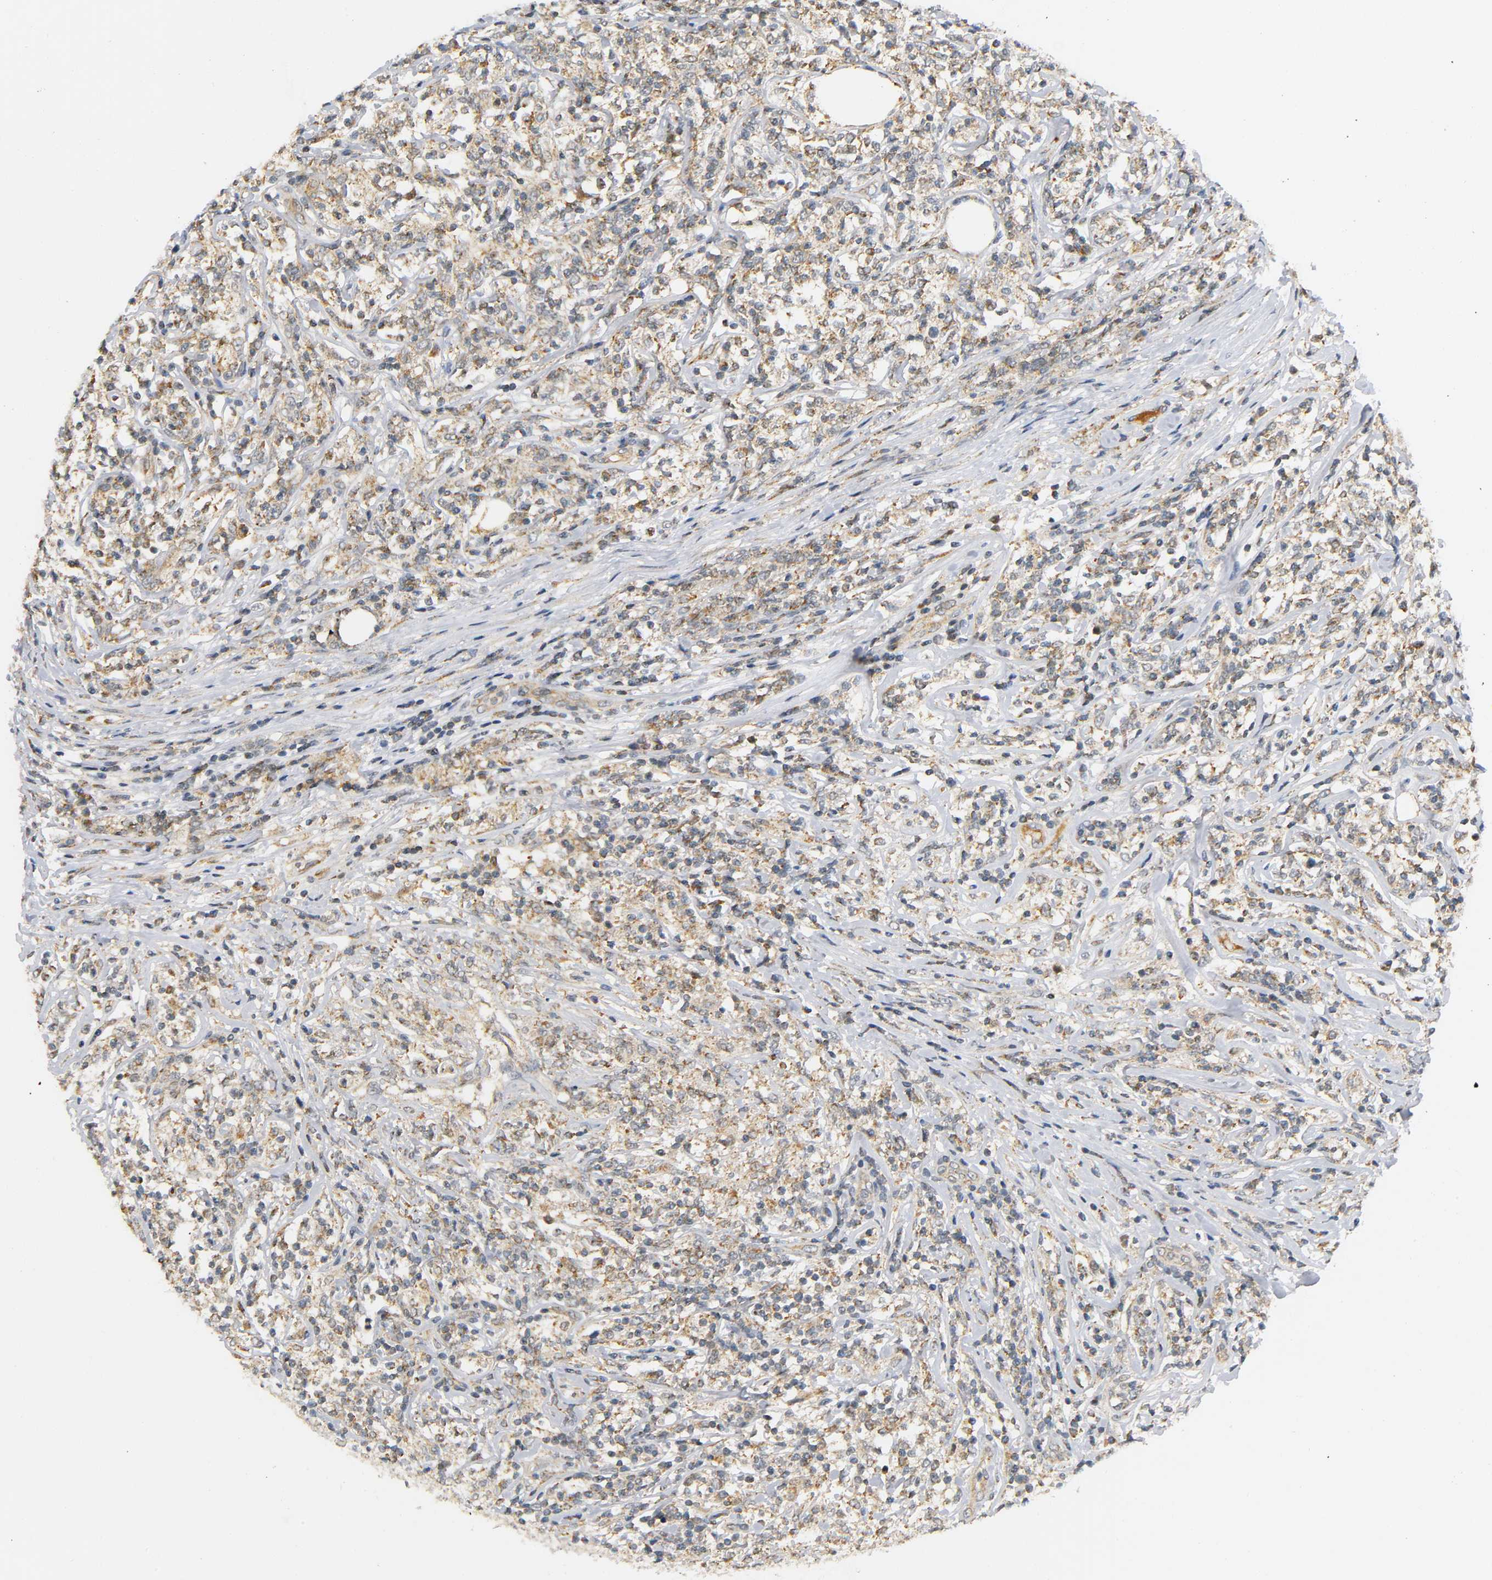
{"staining": {"intensity": "weak", "quantity": ">75%", "location": "cytoplasmic/membranous"}, "tissue": "lymphoma", "cell_type": "Tumor cells", "image_type": "cancer", "snomed": [{"axis": "morphology", "description": "Malignant lymphoma, non-Hodgkin's type, High grade"}, {"axis": "topography", "description": "Lymph node"}], "caption": "Immunohistochemistry (IHC) (DAB (3,3'-diaminobenzidine)) staining of lymphoma reveals weak cytoplasmic/membranous protein staining in approximately >75% of tumor cells.", "gene": "NRP1", "patient": {"sex": "female", "age": 84}}